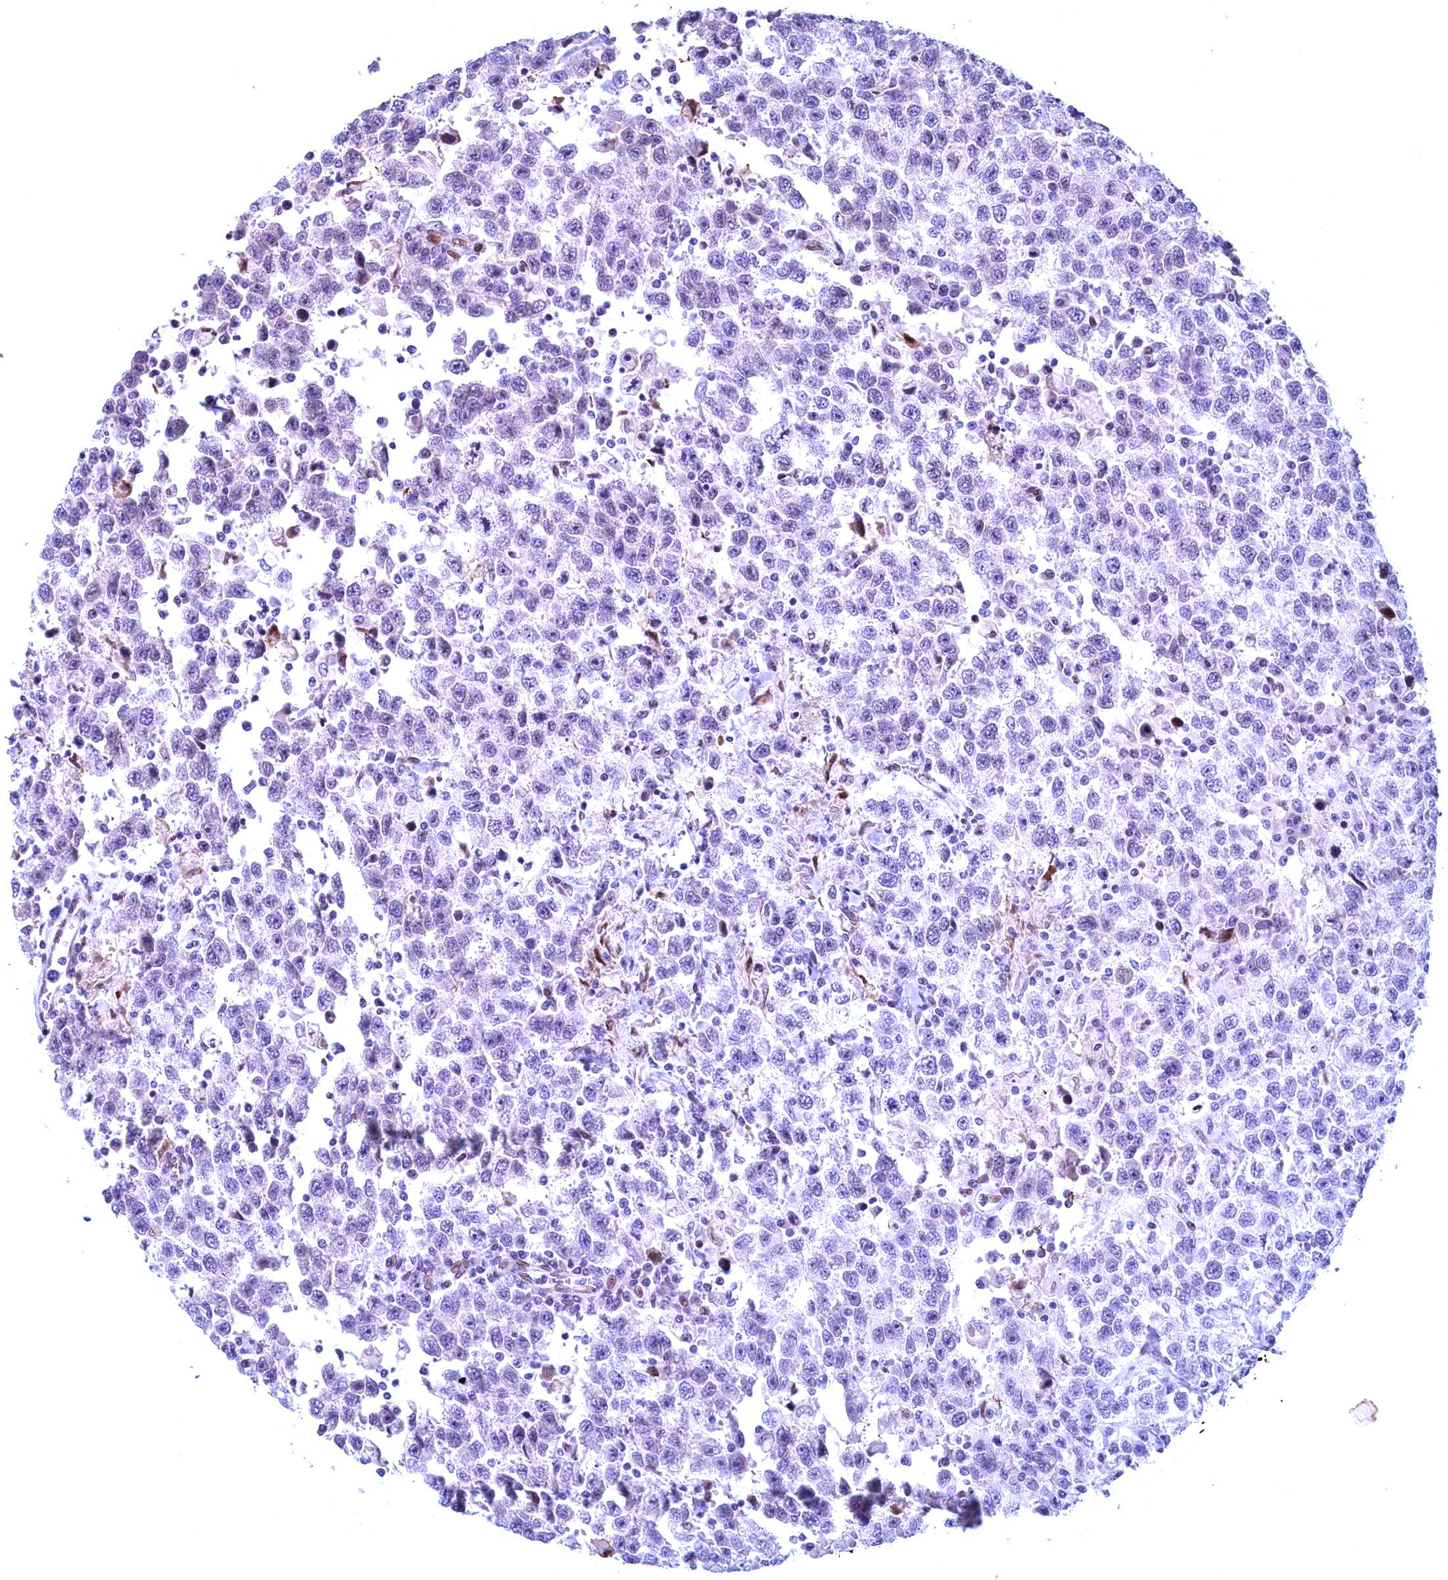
{"staining": {"intensity": "negative", "quantity": "none", "location": "none"}, "tissue": "testis cancer", "cell_type": "Tumor cells", "image_type": "cancer", "snomed": [{"axis": "morphology", "description": "Seminoma, NOS"}, {"axis": "topography", "description": "Testis"}], "caption": "Histopathology image shows no significant protein expression in tumor cells of testis cancer.", "gene": "GPSM1", "patient": {"sex": "male", "age": 41}}